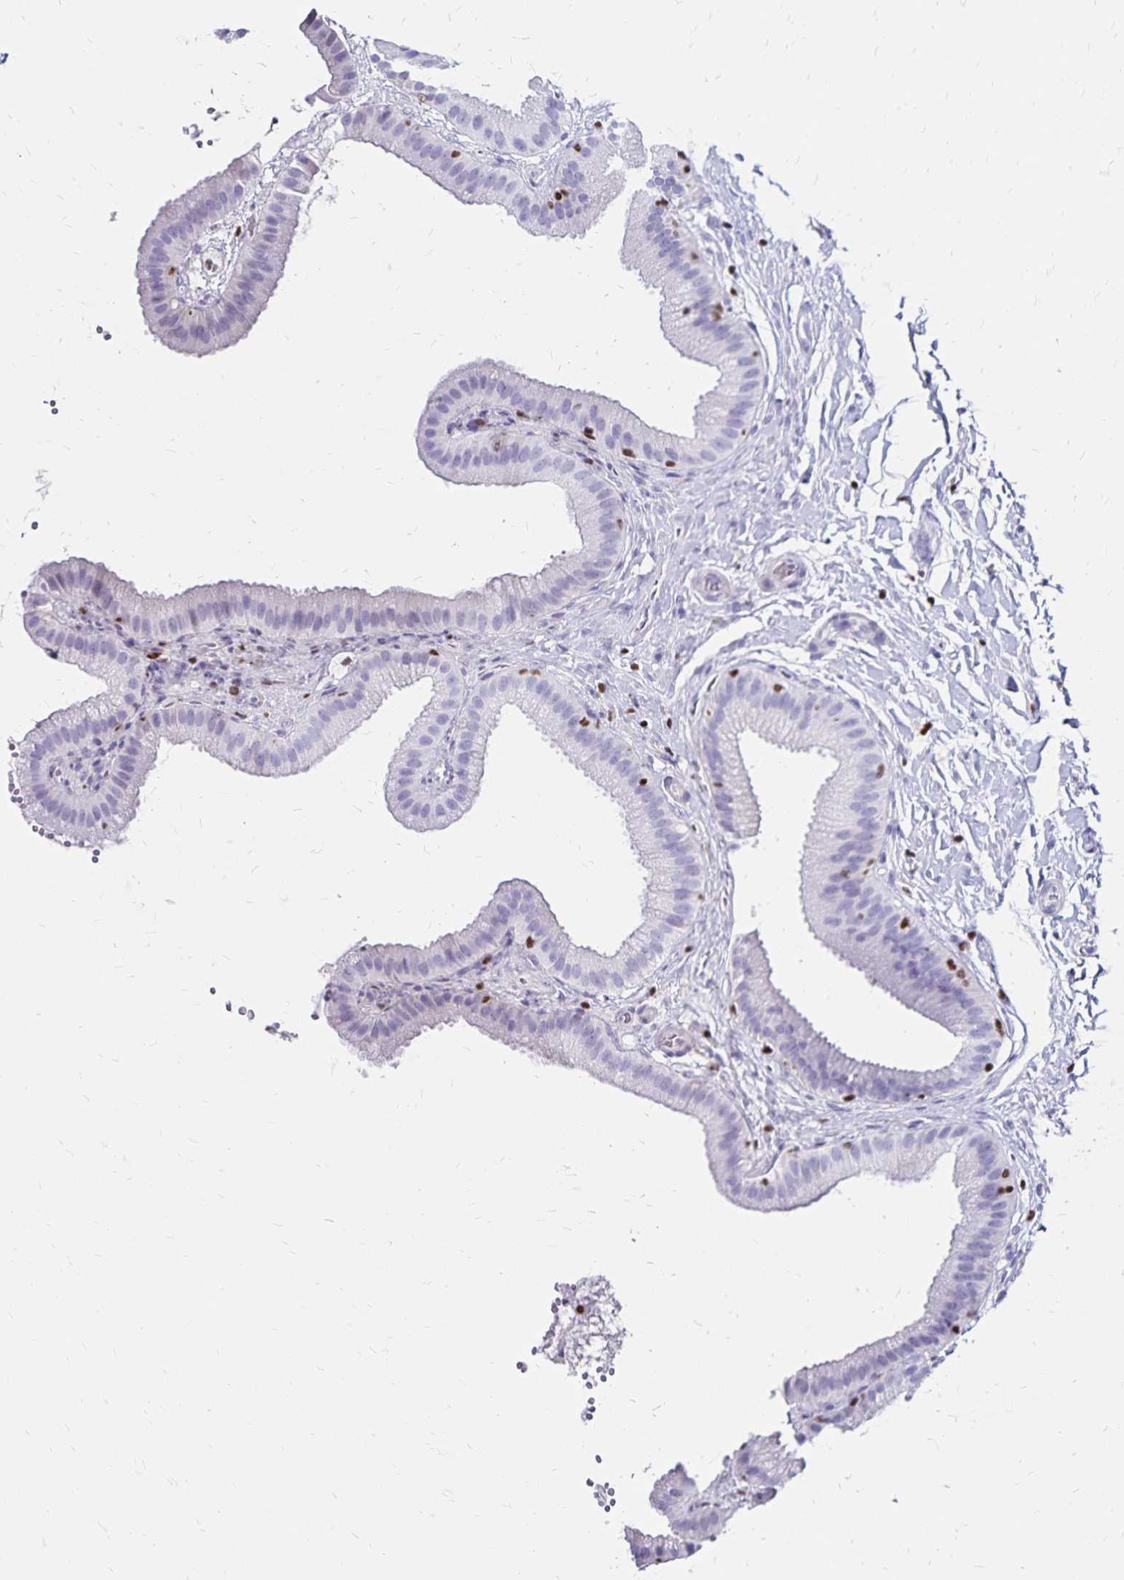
{"staining": {"intensity": "negative", "quantity": "none", "location": "none"}, "tissue": "gallbladder", "cell_type": "Glandular cells", "image_type": "normal", "snomed": [{"axis": "morphology", "description": "Normal tissue, NOS"}, {"axis": "topography", "description": "Gallbladder"}], "caption": "DAB (3,3'-diaminobenzidine) immunohistochemical staining of unremarkable gallbladder exhibits no significant positivity in glandular cells.", "gene": "IKZF1", "patient": {"sex": "female", "age": 63}}